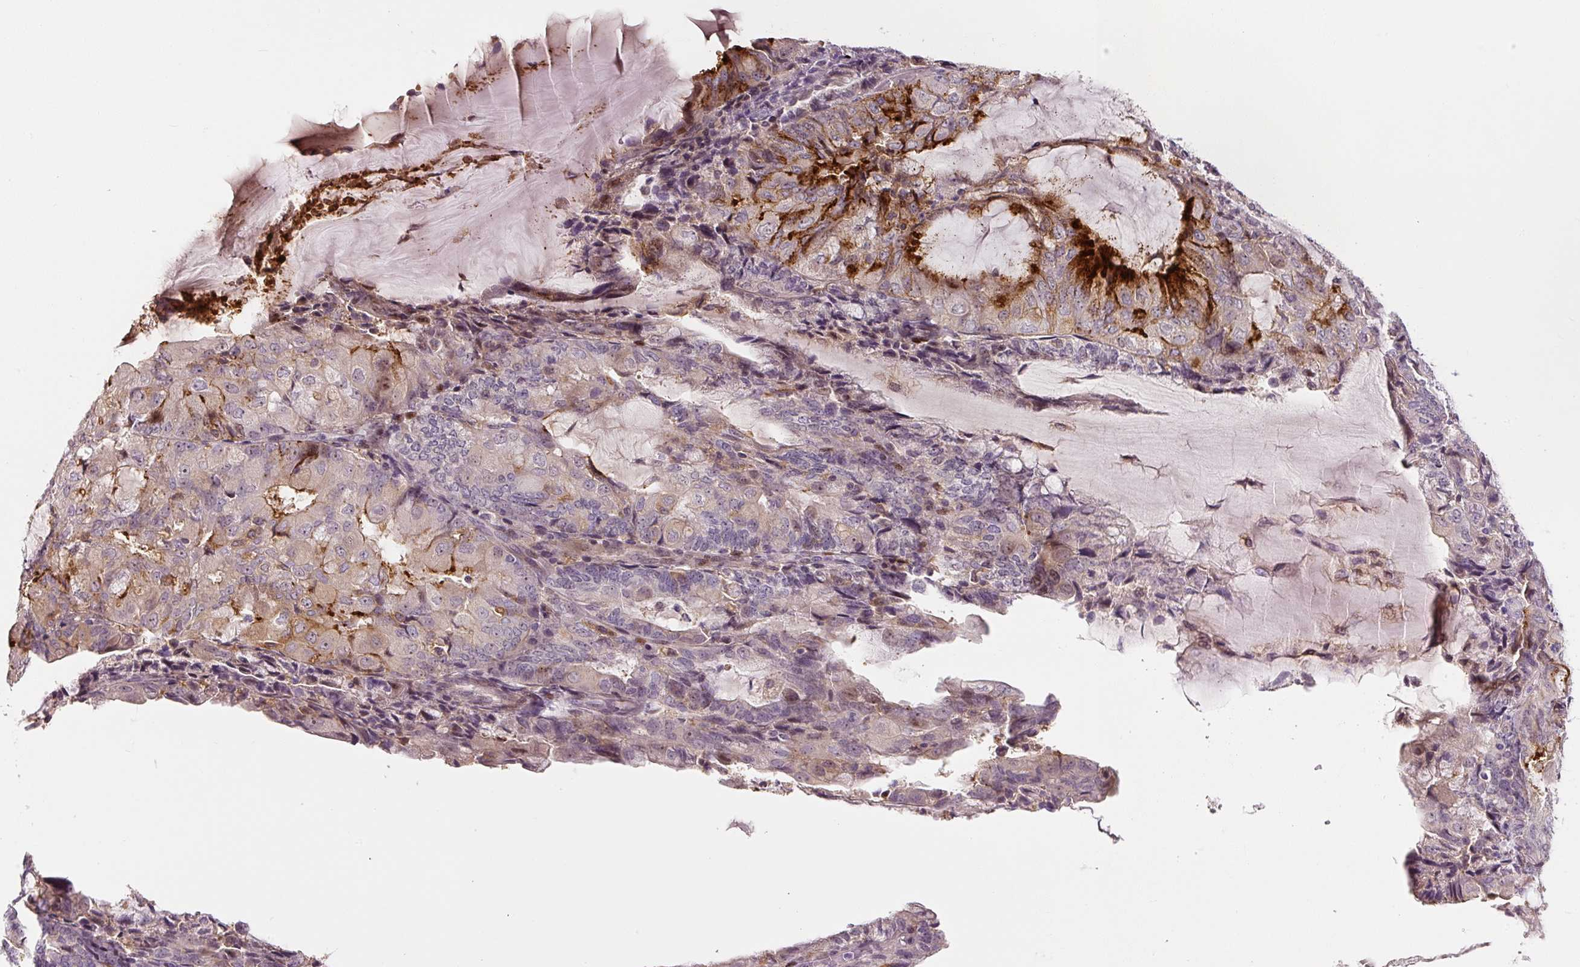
{"staining": {"intensity": "strong", "quantity": "<25%", "location": "cytoplasmic/membranous"}, "tissue": "endometrial cancer", "cell_type": "Tumor cells", "image_type": "cancer", "snomed": [{"axis": "morphology", "description": "Adenocarcinoma, NOS"}, {"axis": "topography", "description": "Endometrium"}], "caption": "Strong cytoplasmic/membranous positivity for a protein is present in approximately <25% of tumor cells of endometrial adenocarcinoma using immunohistochemistry (IHC).", "gene": "PWWP3B", "patient": {"sex": "female", "age": 81}}